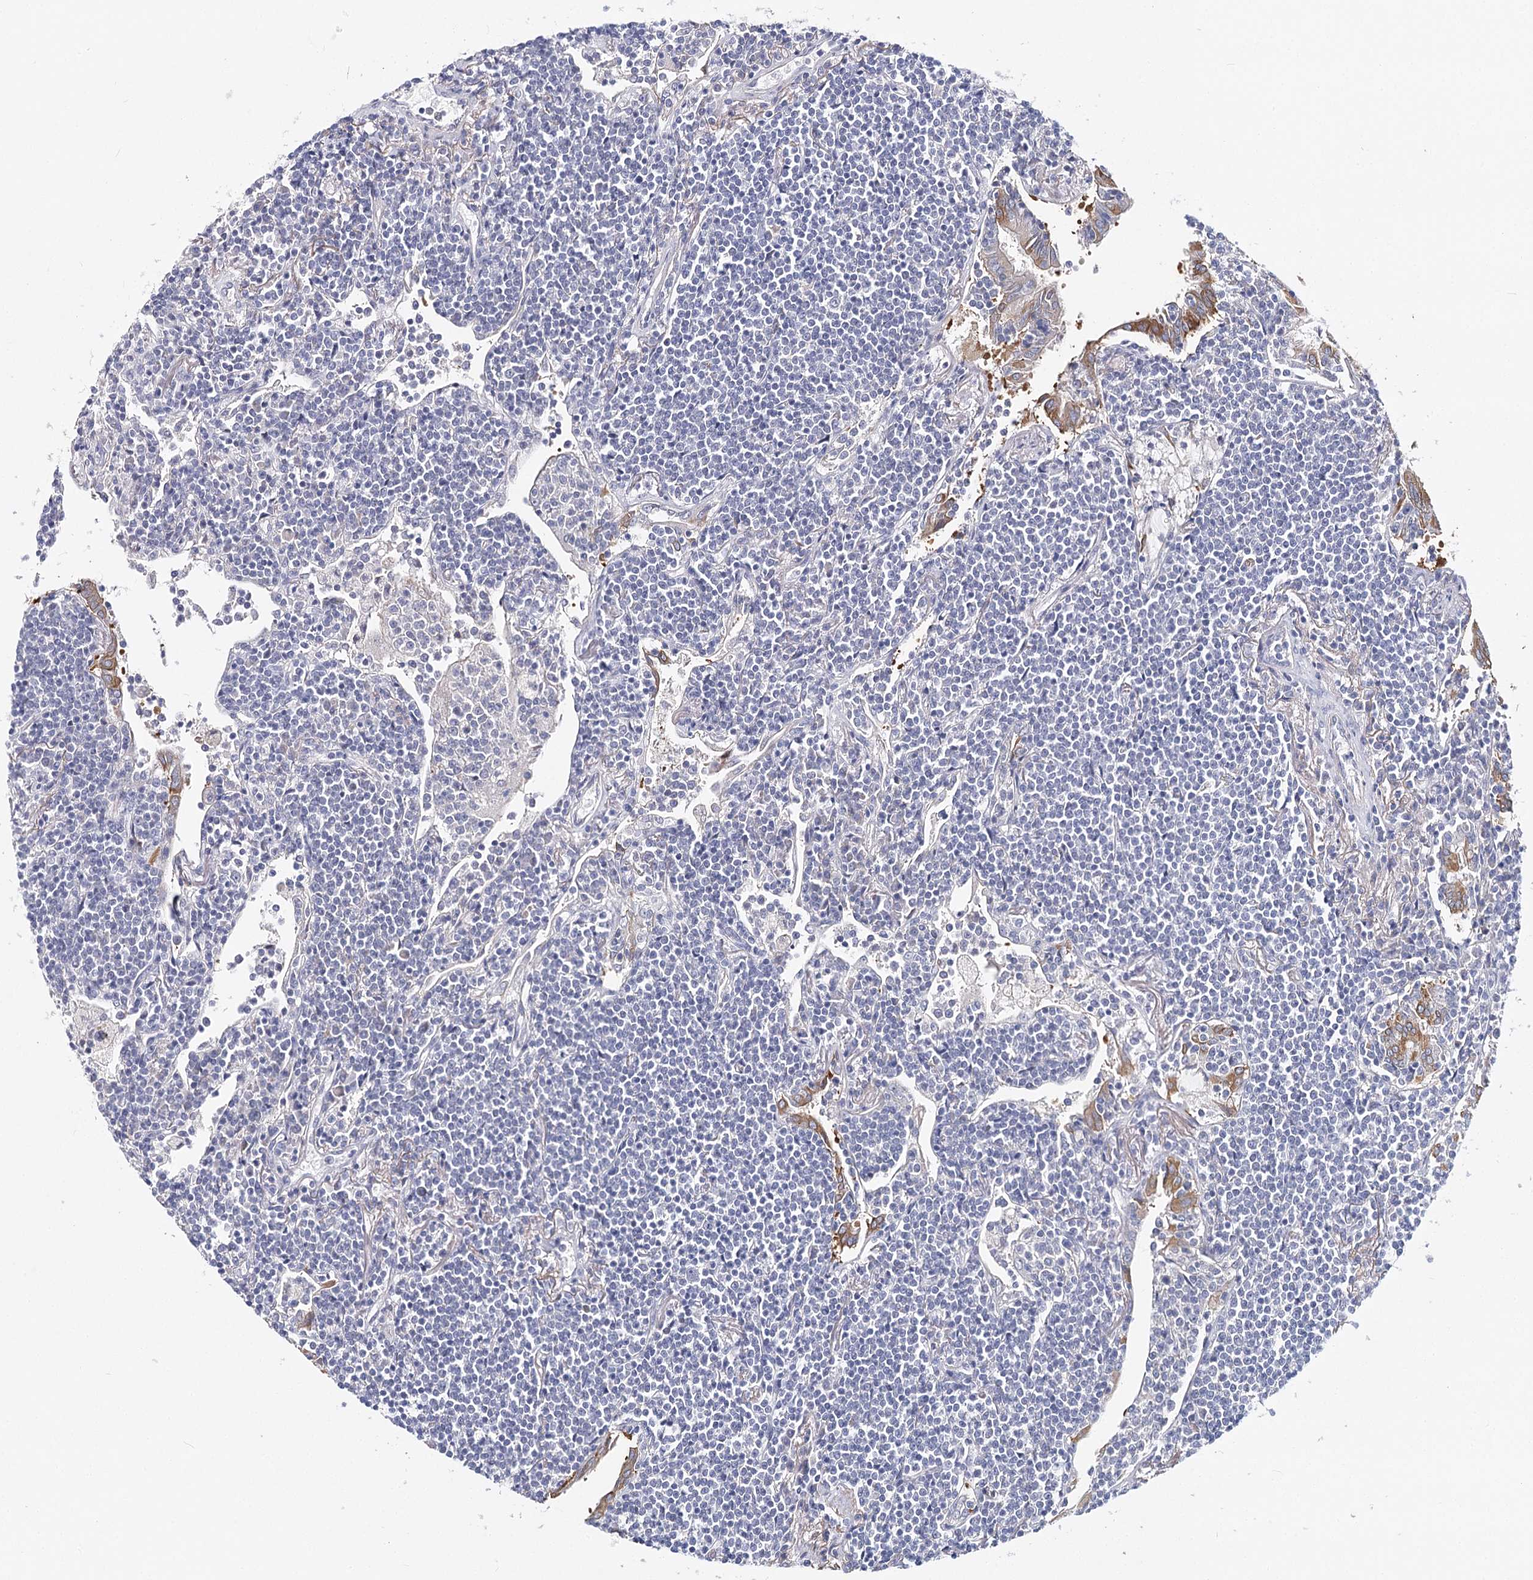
{"staining": {"intensity": "negative", "quantity": "none", "location": "none"}, "tissue": "lymphoma", "cell_type": "Tumor cells", "image_type": "cancer", "snomed": [{"axis": "morphology", "description": "Malignant lymphoma, non-Hodgkin's type, Low grade"}, {"axis": "topography", "description": "Lung"}], "caption": "Protein analysis of lymphoma displays no significant positivity in tumor cells. The staining was performed using DAB to visualize the protein expression in brown, while the nuclei were stained in blue with hematoxylin (Magnification: 20x).", "gene": "TEX12", "patient": {"sex": "female", "age": 71}}